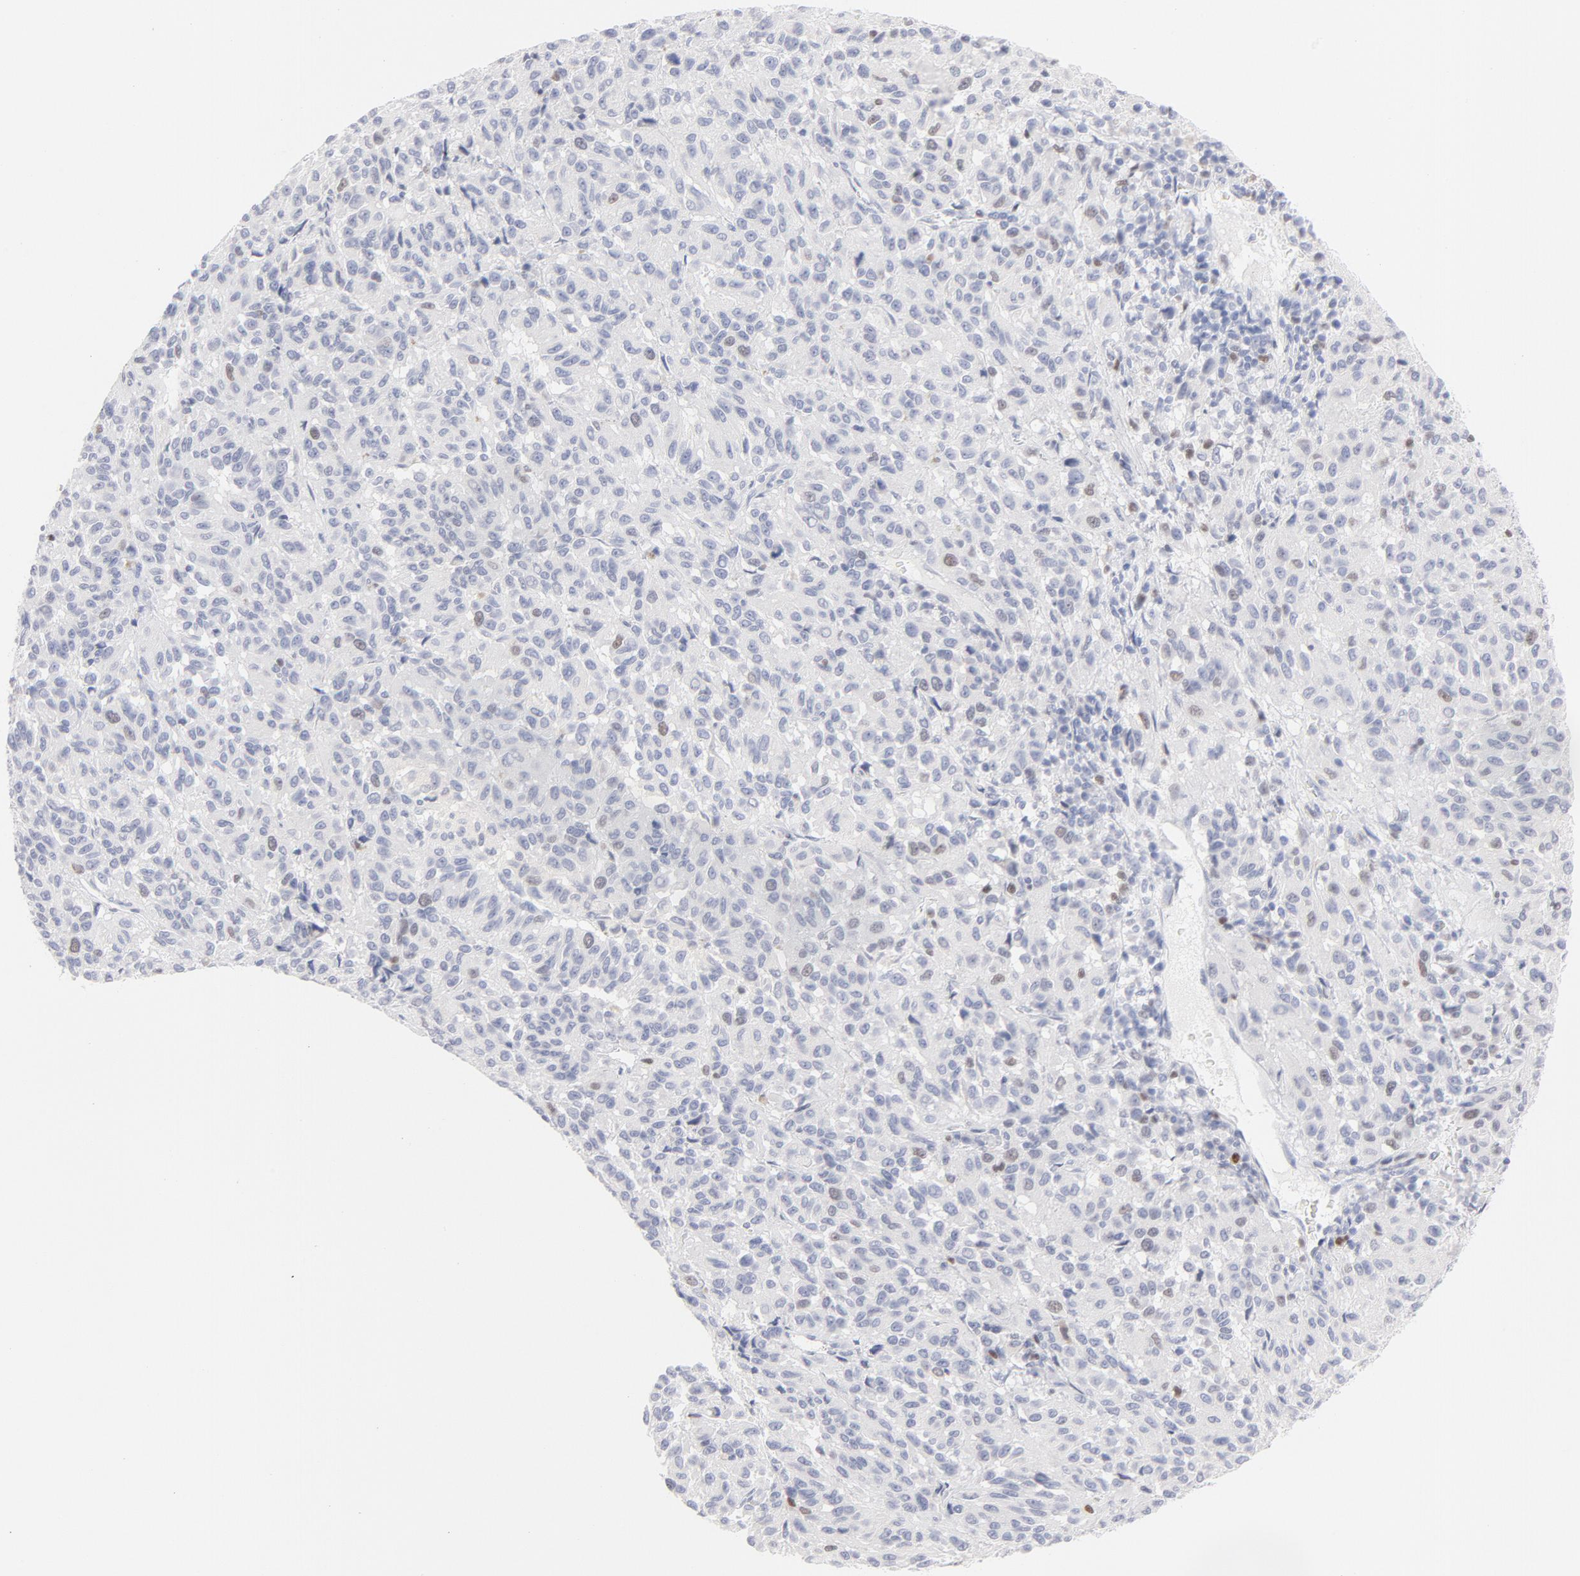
{"staining": {"intensity": "moderate", "quantity": "<25%", "location": "nuclear"}, "tissue": "melanoma", "cell_type": "Tumor cells", "image_type": "cancer", "snomed": [{"axis": "morphology", "description": "Malignant melanoma, Metastatic site"}, {"axis": "topography", "description": "Lung"}], "caption": "Malignant melanoma (metastatic site) stained with a protein marker exhibits moderate staining in tumor cells.", "gene": "MCM7", "patient": {"sex": "male", "age": 64}}